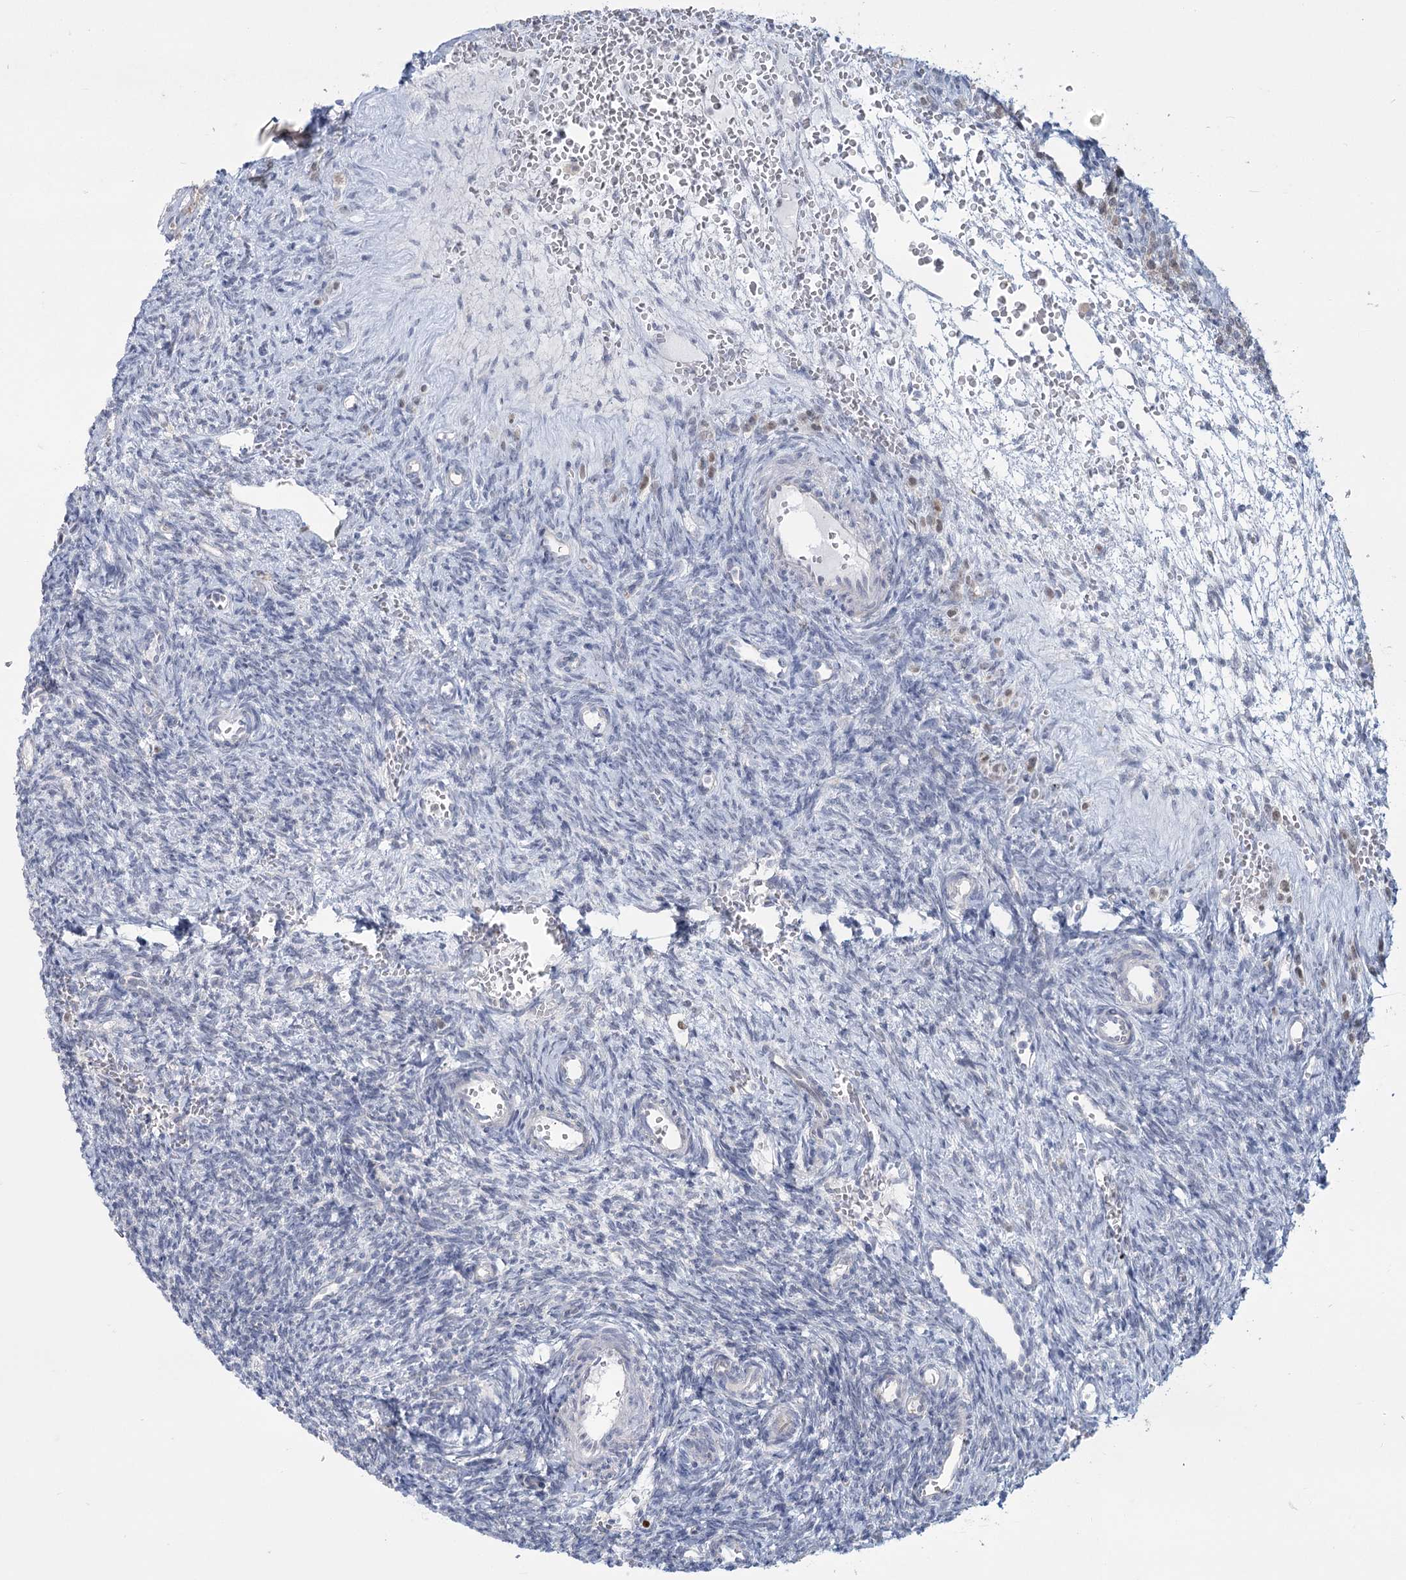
{"staining": {"intensity": "negative", "quantity": "none", "location": "none"}, "tissue": "ovary", "cell_type": "Ovarian stroma cells", "image_type": "normal", "snomed": [{"axis": "morphology", "description": "Normal tissue, NOS"}, {"axis": "topography", "description": "Ovary"}], "caption": "This is a micrograph of immunohistochemistry staining of unremarkable ovary, which shows no staining in ovarian stroma cells. (DAB immunohistochemistry, high magnification).", "gene": "MTG1", "patient": {"sex": "female", "age": 39}}